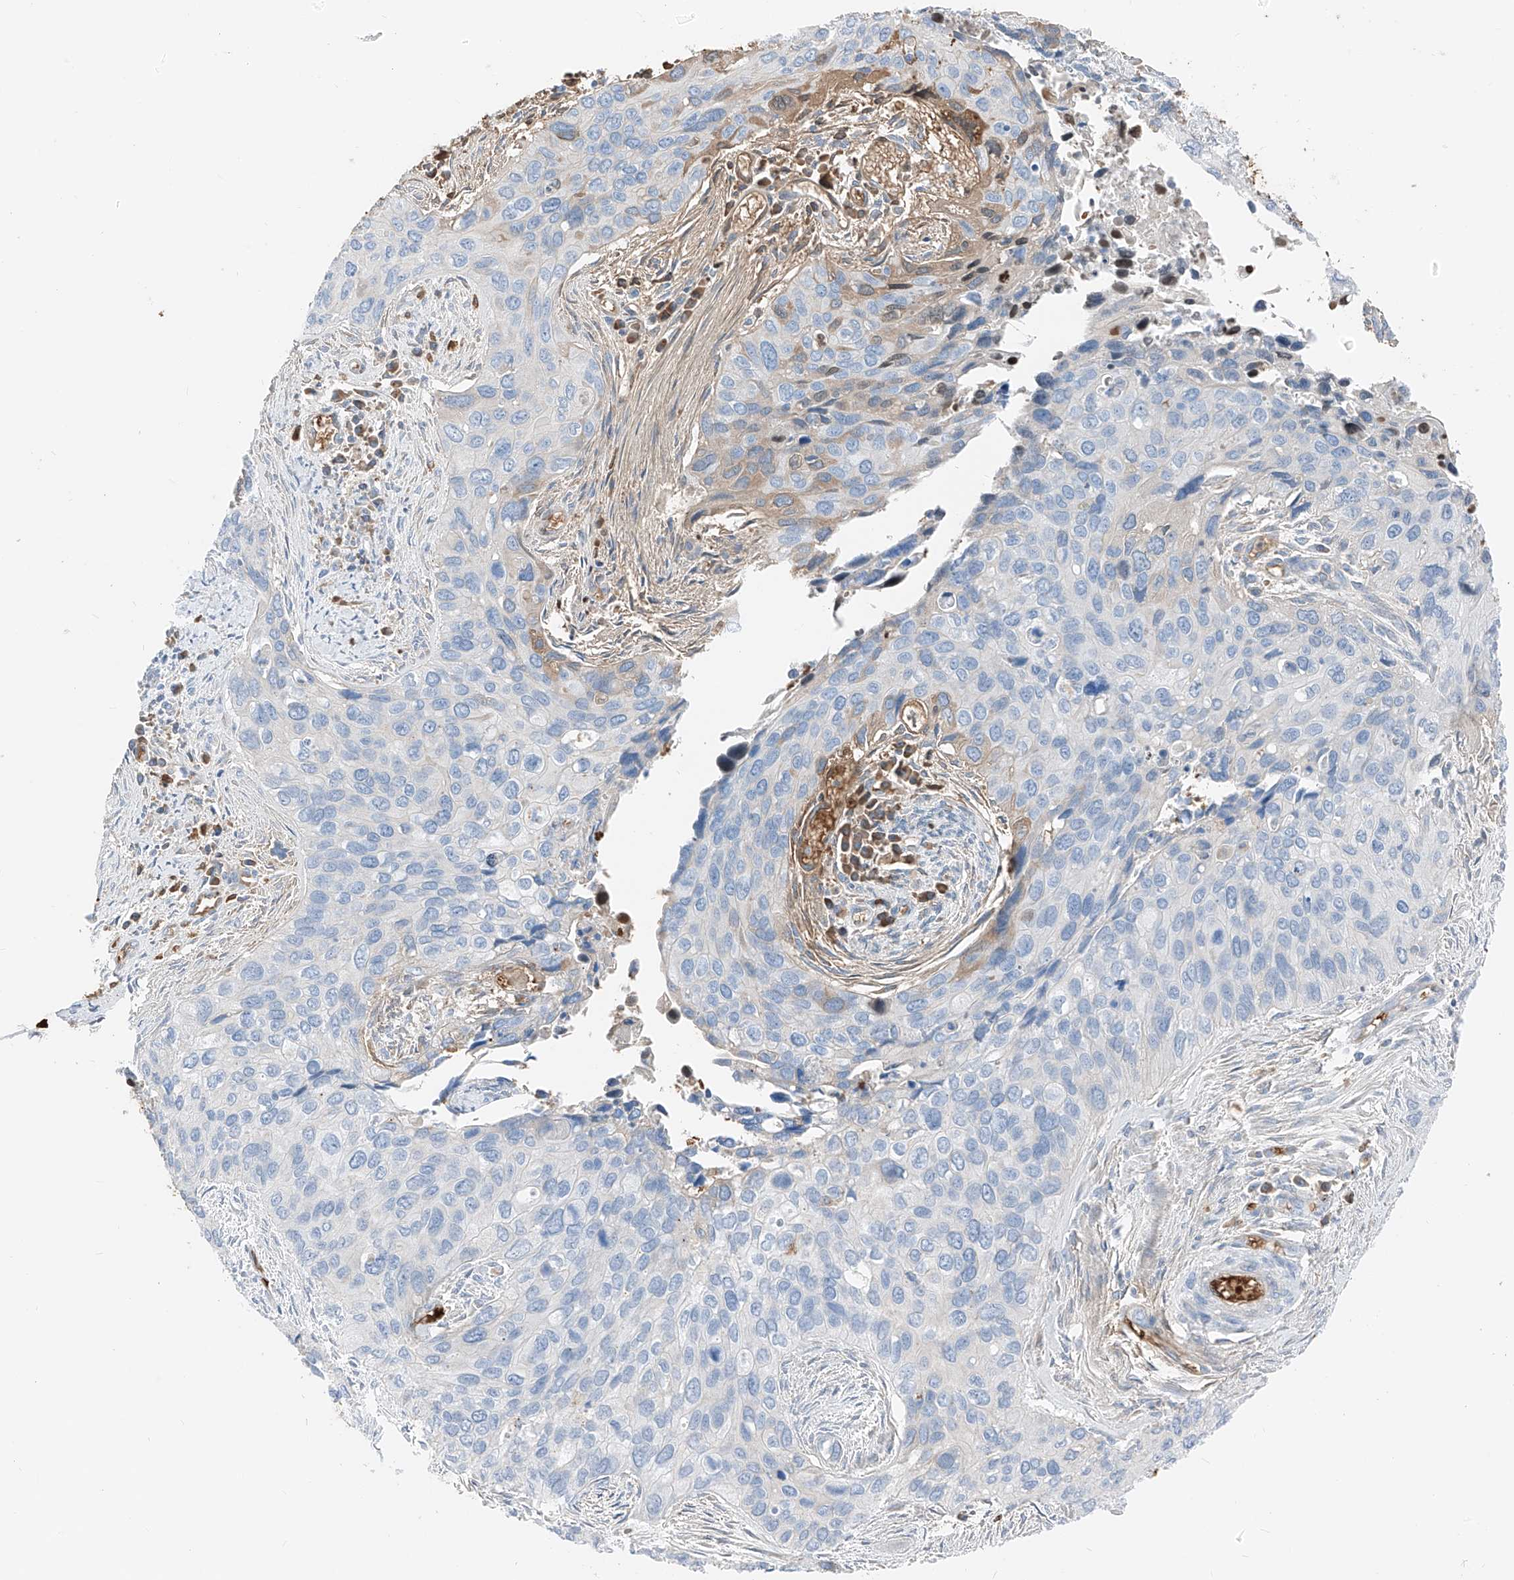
{"staining": {"intensity": "negative", "quantity": "none", "location": "none"}, "tissue": "cervical cancer", "cell_type": "Tumor cells", "image_type": "cancer", "snomed": [{"axis": "morphology", "description": "Squamous cell carcinoma, NOS"}, {"axis": "topography", "description": "Cervix"}], "caption": "There is no significant staining in tumor cells of cervical cancer (squamous cell carcinoma).", "gene": "PRSS23", "patient": {"sex": "female", "age": 55}}